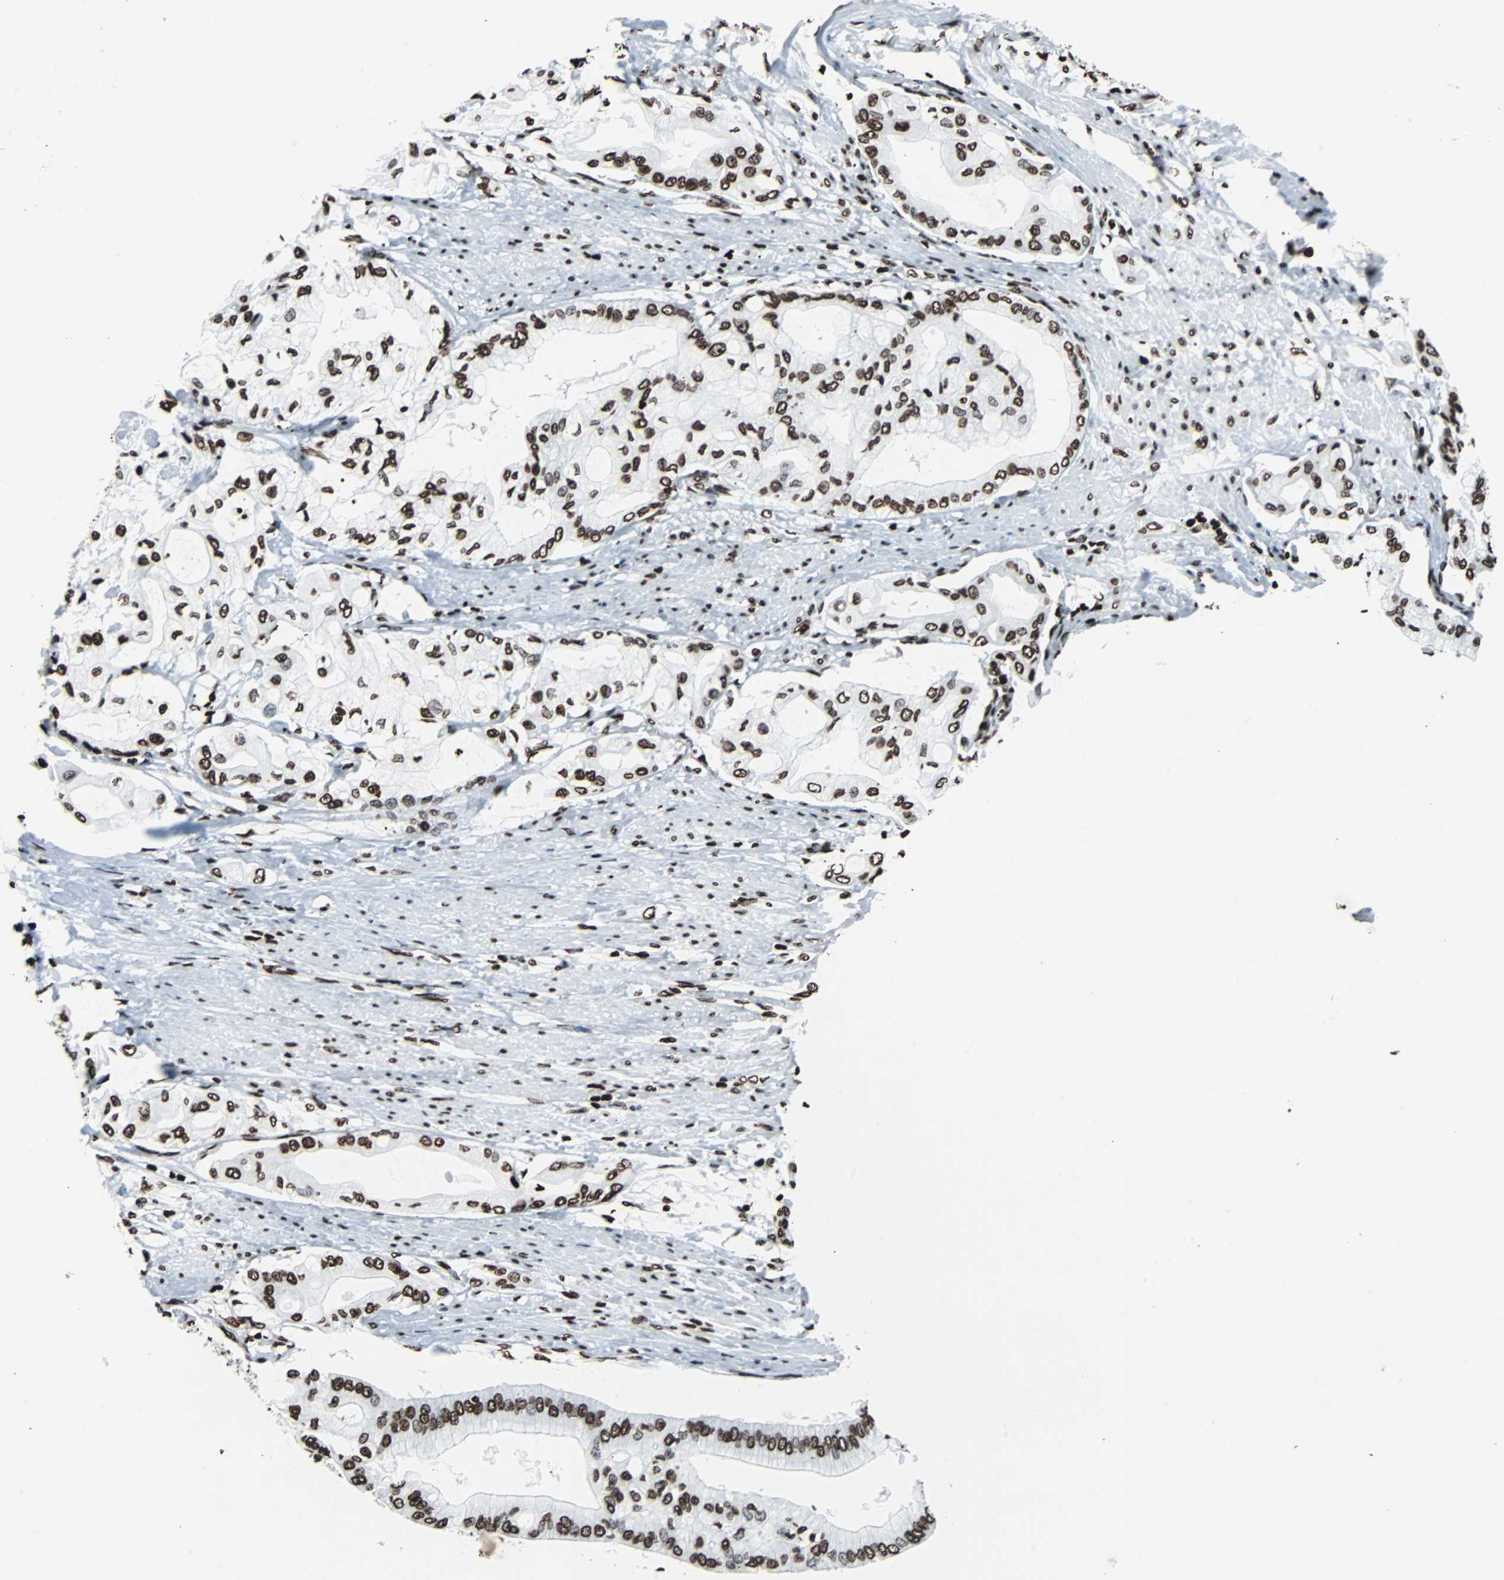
{"staining": {"intensity": "strong", "quantity": ">75%", "location": "nuclear"}, "tissue": "pancreatic cancer", "cell_type": "Tumor cells", "image_type": "cancer", "snomed": [{"axis": "morphology", "description": "Adenocarcinoma, NOS"}, {"axis": "morphology", "description": "Adenocarcinoma, metastatic, NOS"}, {"axis": "topography", "description": "Lymph node"}, {"axis": "topography", "description": "Pancreas"}, {"axis": "topography", "description": "Duodenum"}], "caption": "A micrograph of human pancreatic cancer (metastatic adenocarcinoma) stained for a protein shows strong nuclear brown staining in tumor cells.", "gene": "H2BC18", "patient": {"sex": "female", "age": 64}}